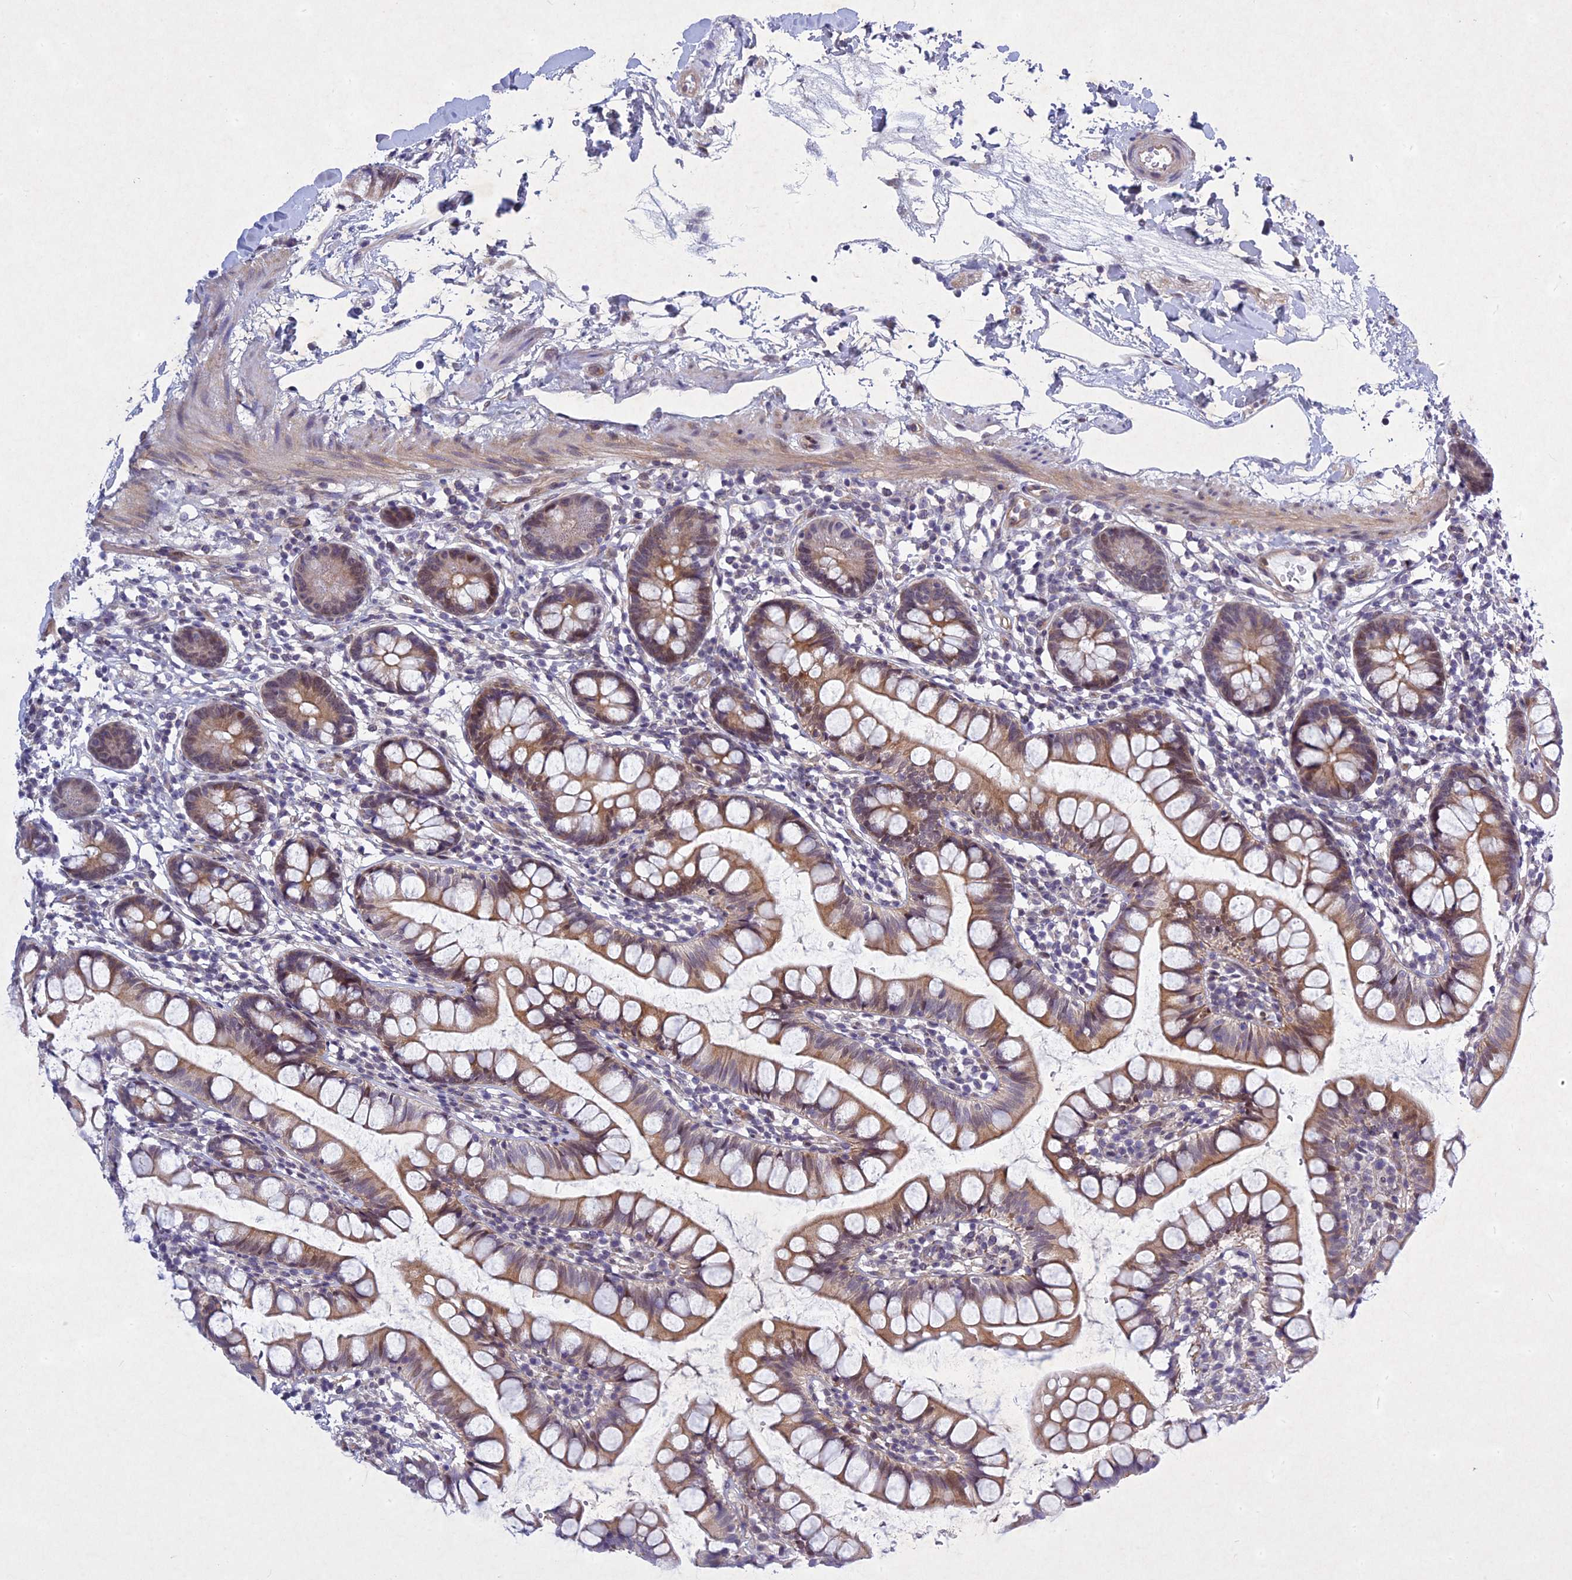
{"staining": {"intensity": "weak", "quantity": ">75%", "location": "cytoplasmic/membranous"}, "tissue": "small intestine", "cell_type": "Glandular cells", "image_type": "normal", "snomed": [{"axis": "morphology", "description": "Normal tissue, NOS"}, {"axis": "topography", "description": "Small intestine"}], "caption": "Protein staining of normal small intestine exhibits weak cytoplasmic/membranous staining in approximately >75% of glandular cells. The protein of interest is stained brown, and the nuclei are stained in blue (DAB IHC with brightfield microscopy, high magnification).", "gene": "PTHLH", "patient": {"sex": "female", "age": 84}}